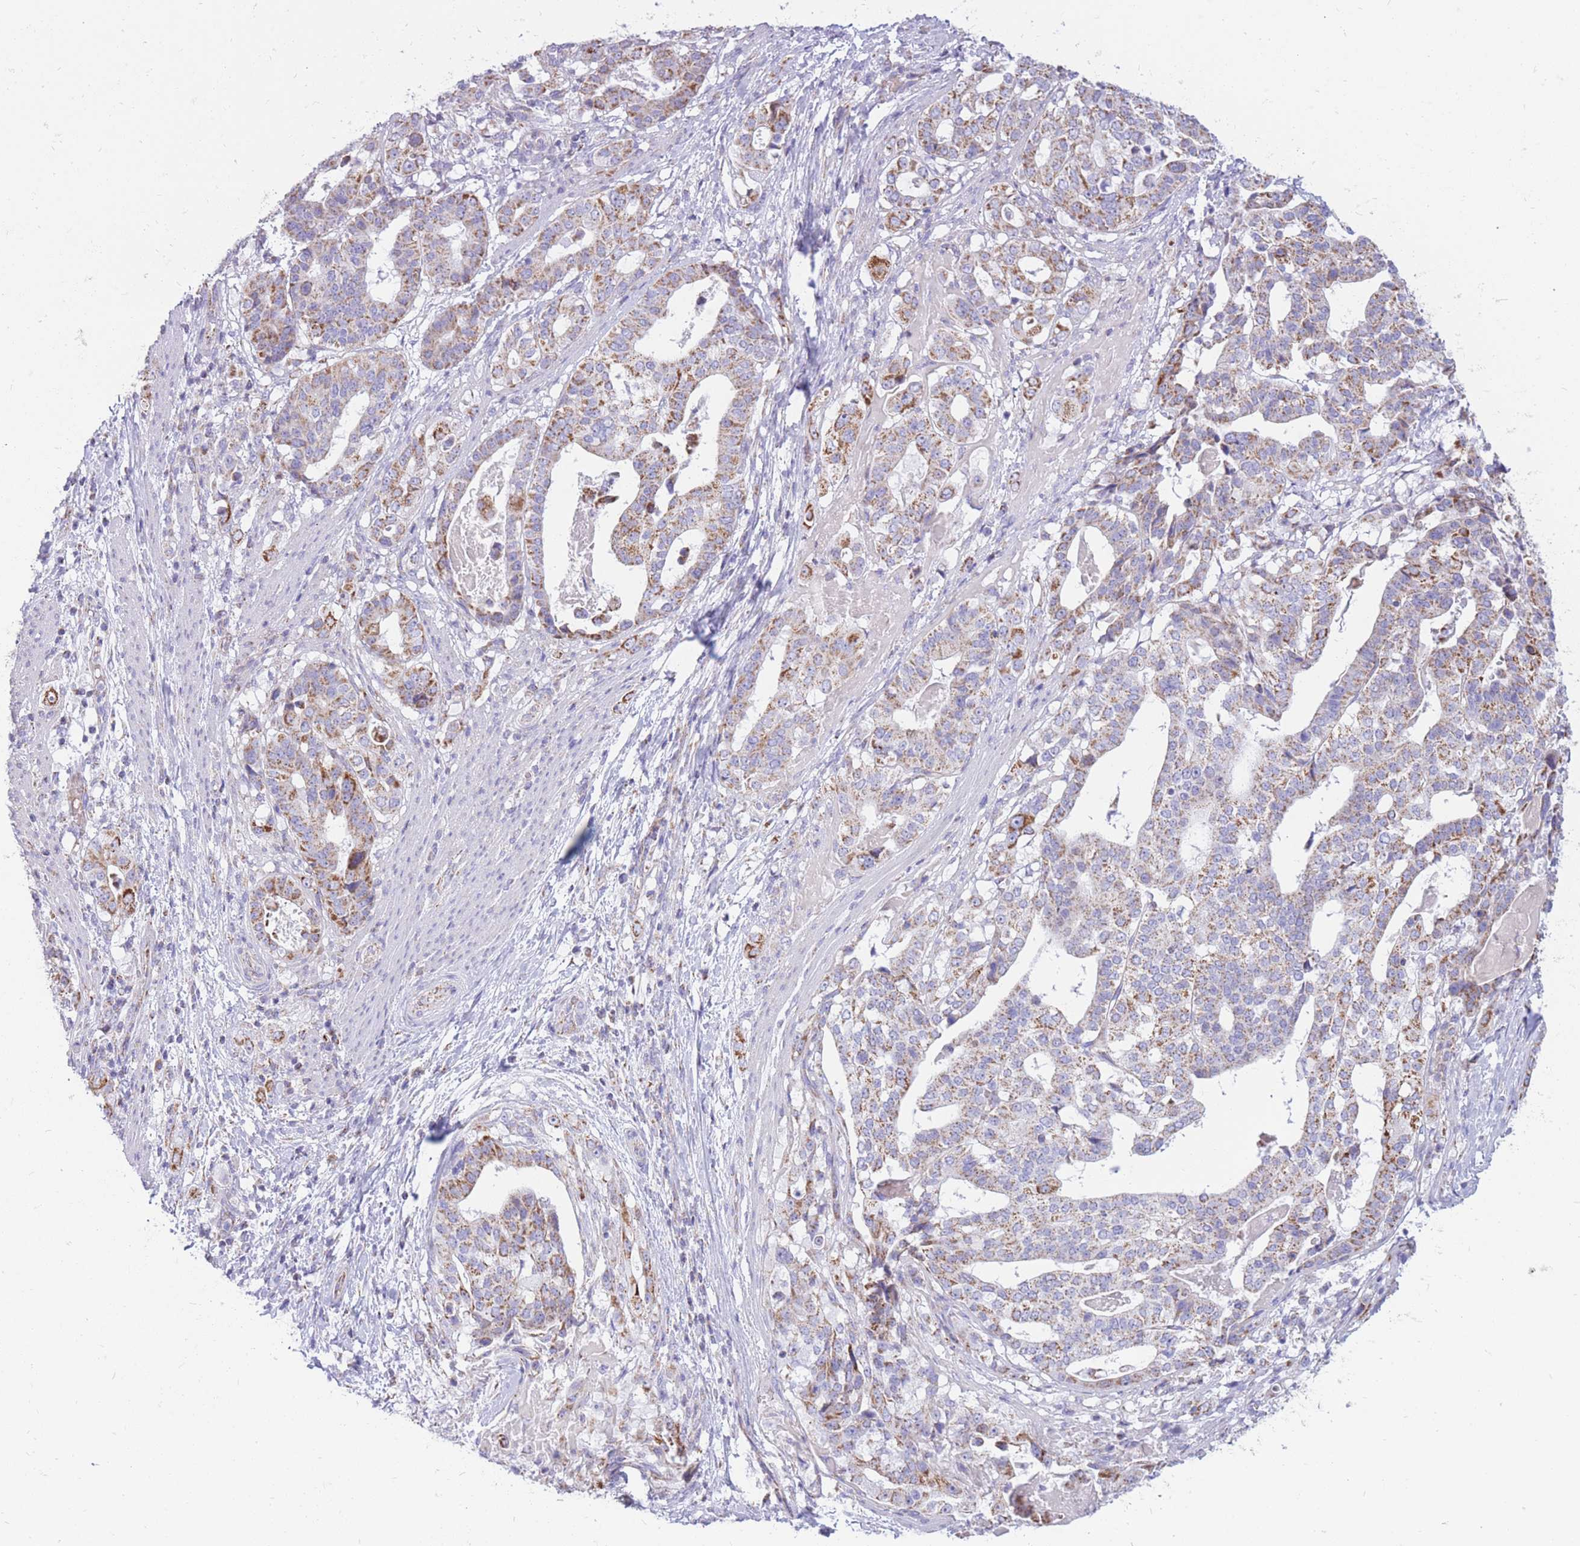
{"staining": {"intensity": "moderate", "quantity": "25%-75%", "location": "cytoplasmic/membranous"}, "tissue": "stomach cancer", "cell_type": "Tumor cells", "image_type": "cancer", "snomed": [{"axis": "morphology", "description": "Adenocarcinoma, NOS"}, {"axis": "topography", "description": "Stomach"}], "caption": "This image exhibits stomach cancer (adenocarcinoma) stained with immunohistochemistry (IHC) to label a protein in brown. The cytoplasmic/membranous of tumor cells show moderate positivity for the protein. Nuclei are counter-stained blue.", "gene": "PCSK1", "patient": {"sex": "male", "age": 48}}